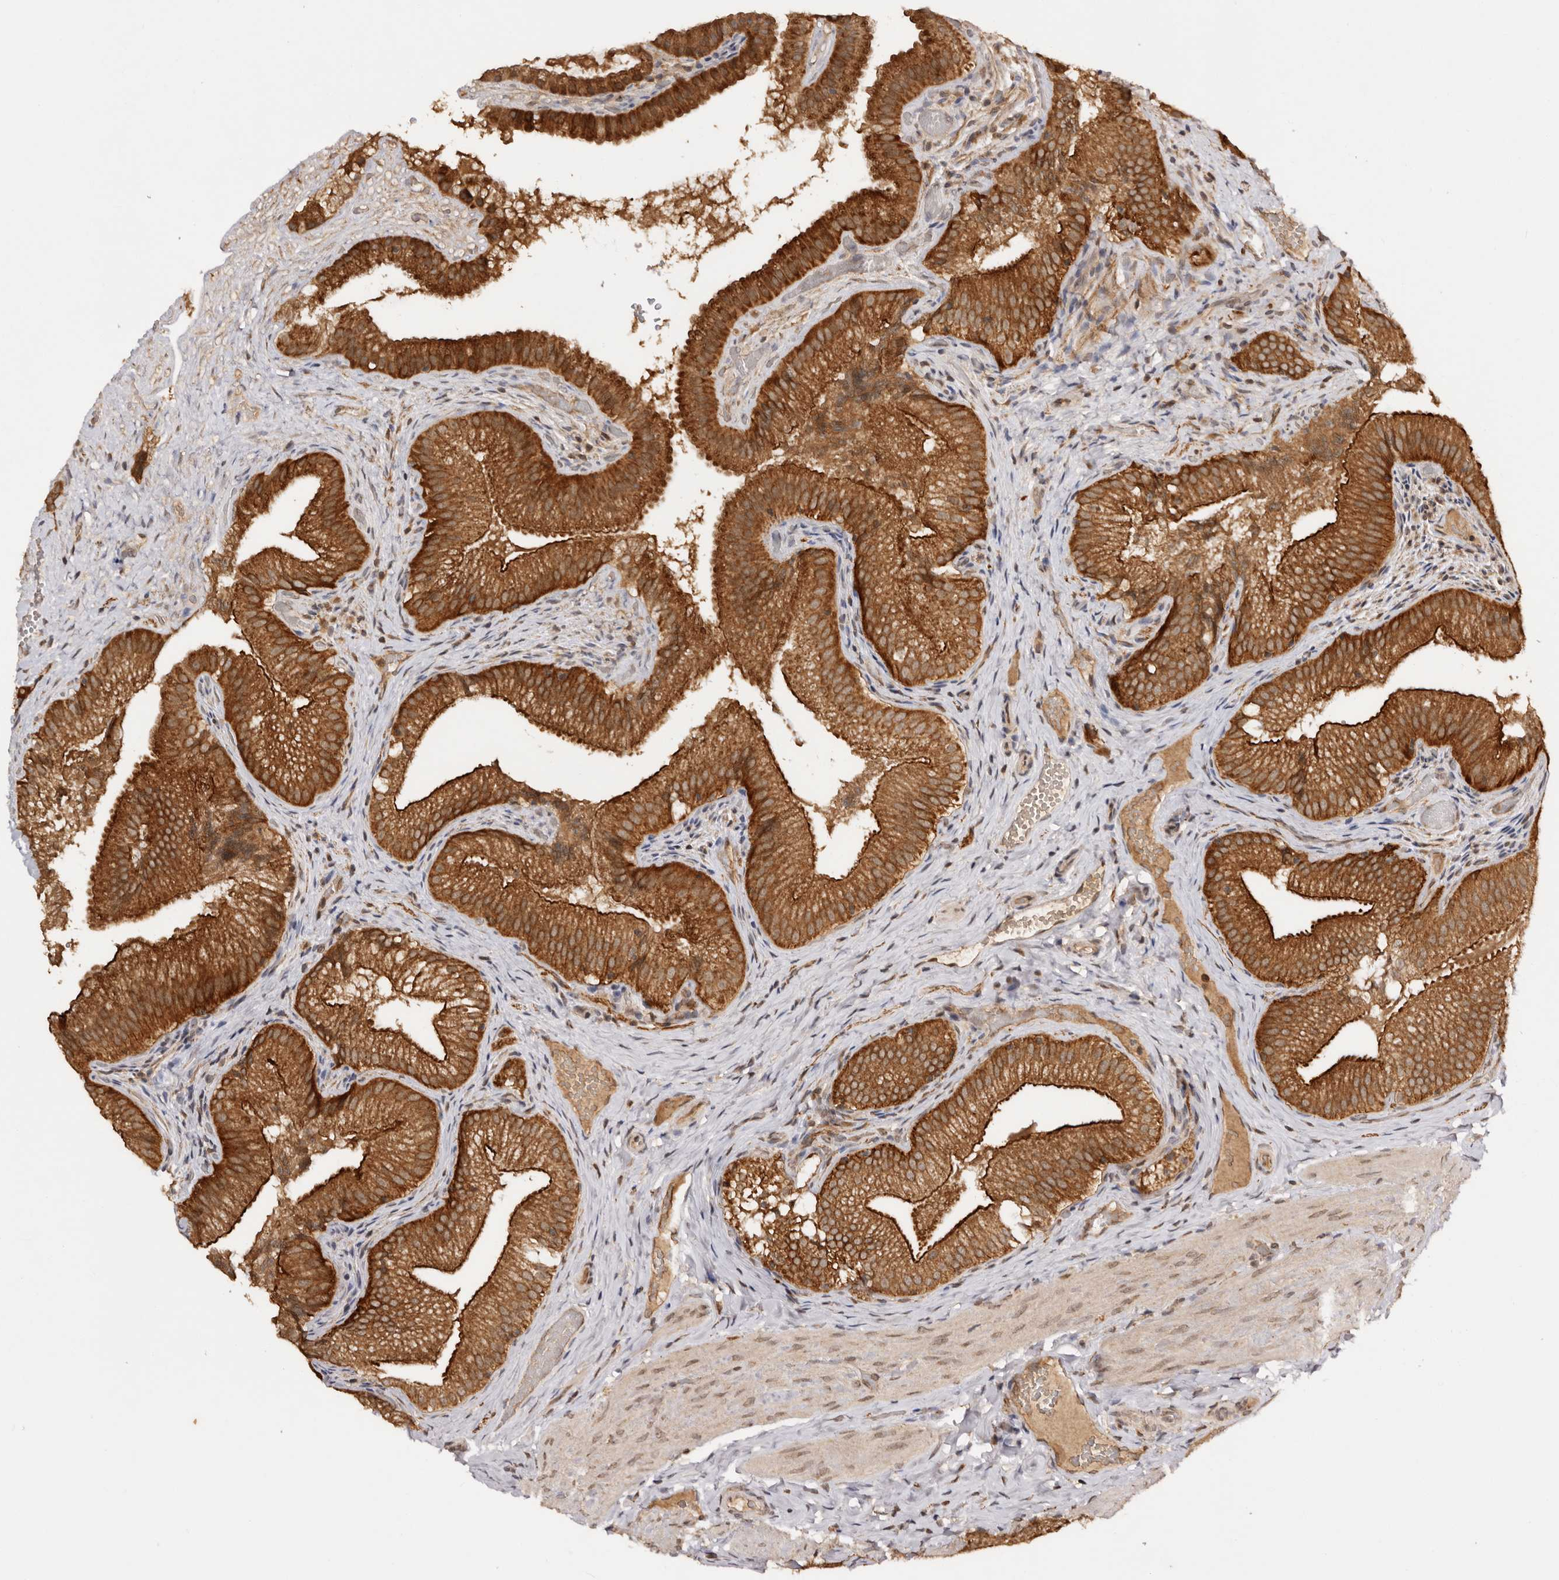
{"staining": {"intensity": "strong", "quantity": ">75%", "location": "cytoplasmic/membranous"}, "tissue": "gallbladder", "cell_type": "Glandular cells", "image_type": "normal", "snomed": [{"axis": "morphology", "description": "Normal tissue, NOS"}, {"axis": "topography", "description": "Gallbladder"}], "caption": "This histopathology image exhibits normal gallbladder stained with IHC to label a protein in brown. The cytoplasmic/membranous of glandular cells show strong positivity for the protein. Nuclei are counter-stained blue.", "gene": "TARS2", "patient": {"sex": "female", "age": 30}}